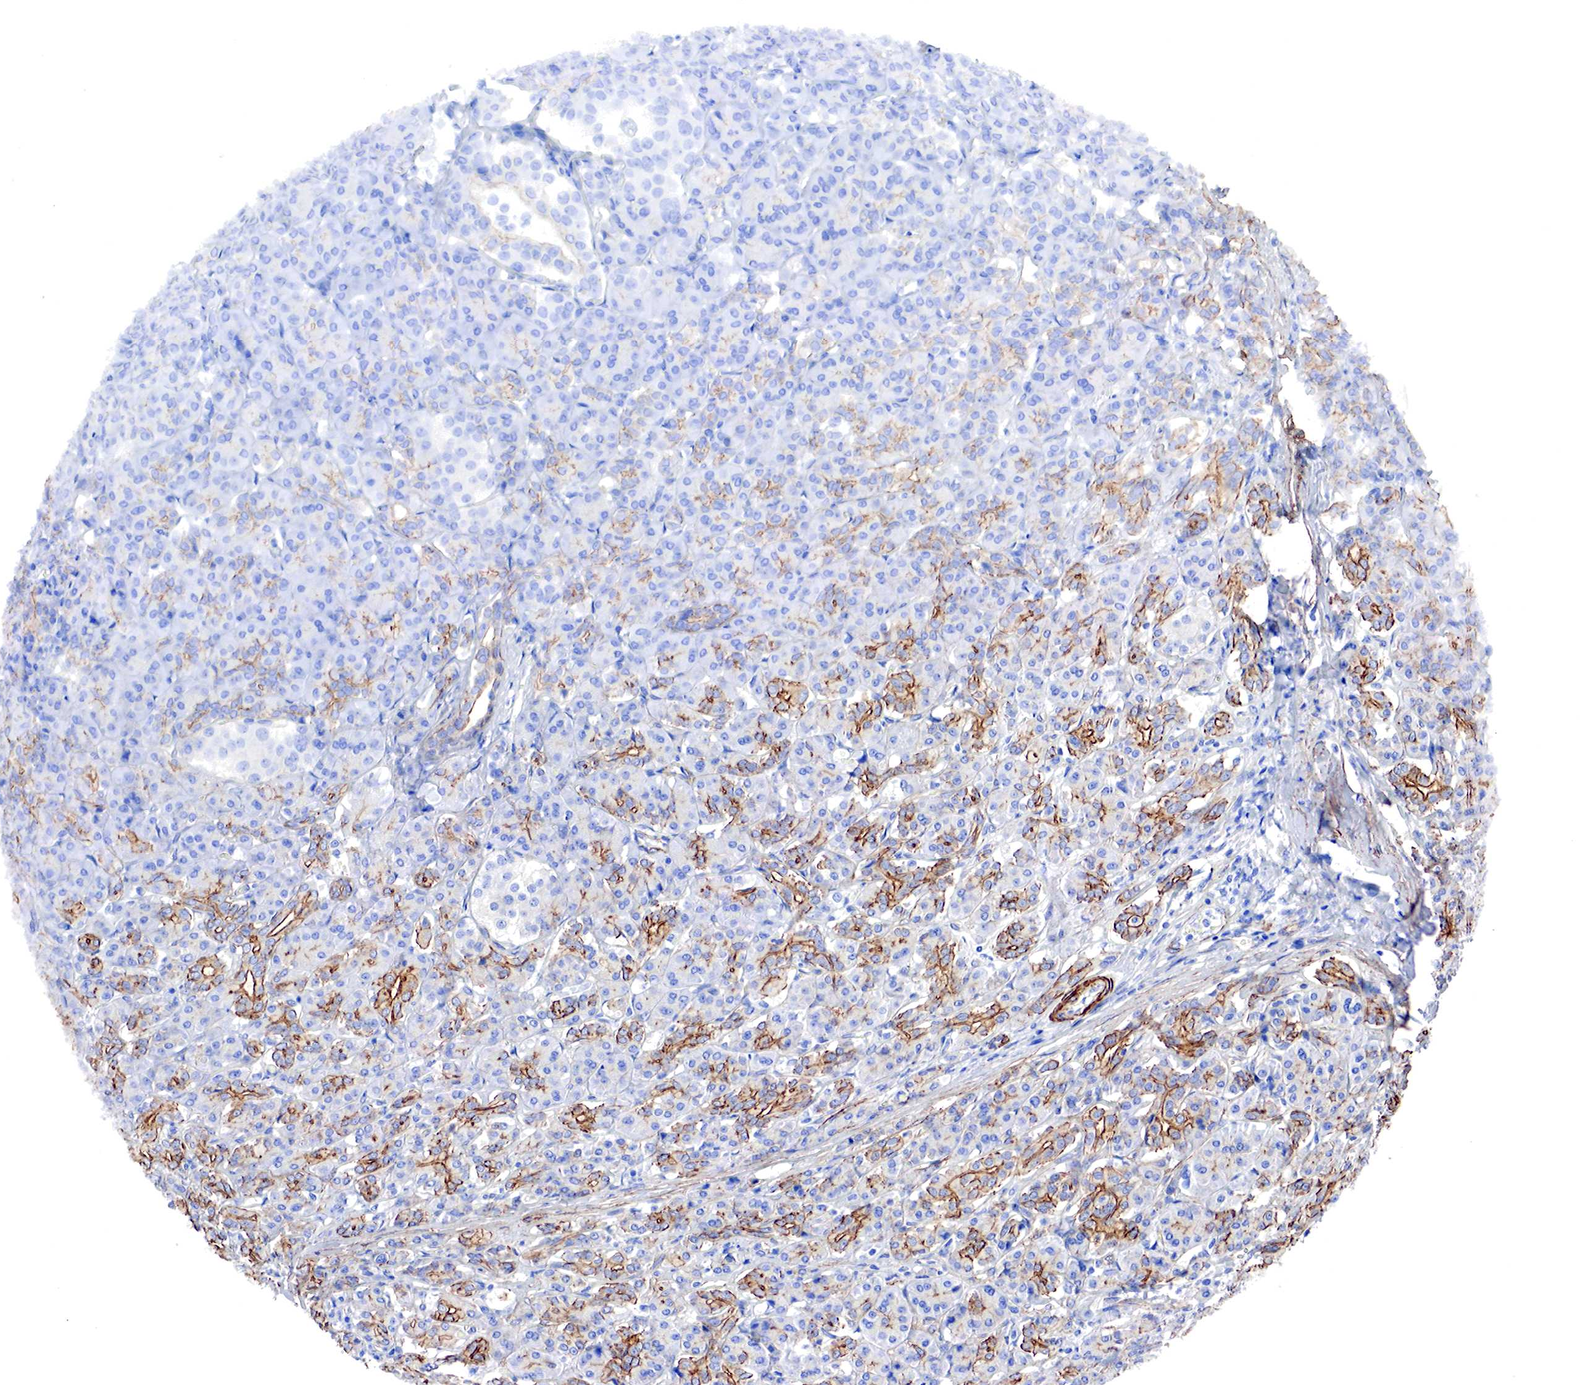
{"staining": {"intensity": "negative", "quantity": "none", "location": "none"}, "tissue": "pancreas", "cell_type": "Exocrine glandular cells", "image_type": "normal", "snomed": [{"axis": "morphology", "description": "Normal tissue, NOS"}, {"axis": "topography", "description": "Lymph node"}, {"axis": "topography", "description": "Pancreas"}], "caption": "An IHC micrograph of benign pancreas is shown. There is no staining in exocrine glandular cells of pancreas.", "gene": "TPM1", "patient": {"sex": "male", "age": 59}}